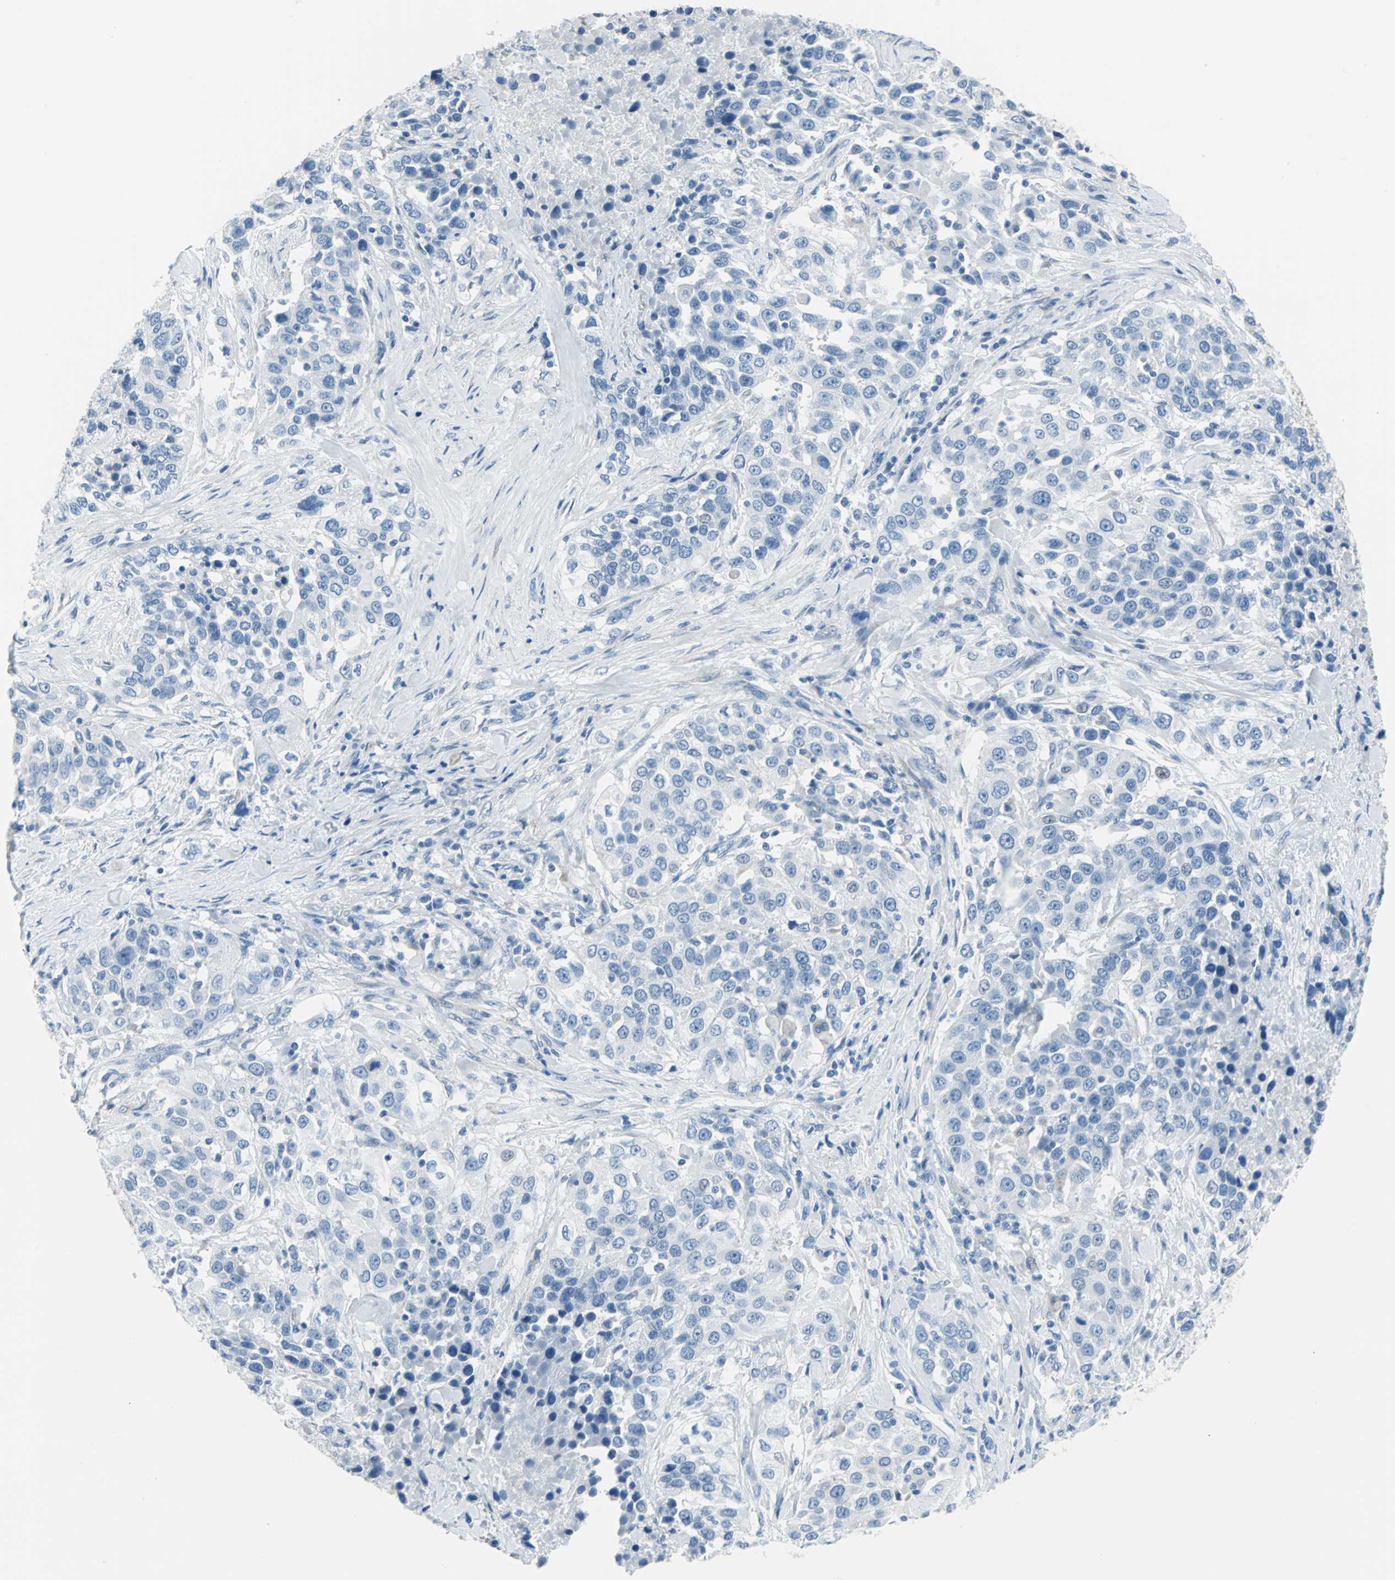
{"staining": {"intensity": "negative", "quantity": "none", "location": "none"}, "tissue": "urothelial cancer", "cell_type": "Tumor cells", "image_type": "cancer", "snomed": [{"axis": "morphology", "description": "Urothelial carcinoma, High grade"}, {"axis": "topography", "description": "Urinary bladder"}], "caption": "High-grade urothelial carcinoma was stained to show a protein in brown. There is no significant positivity in tumor cells. (IHC, brightfield microscopy, high magnification).", "gene": "CYB5A", "patient": {"sex": "female", "age": 80}}